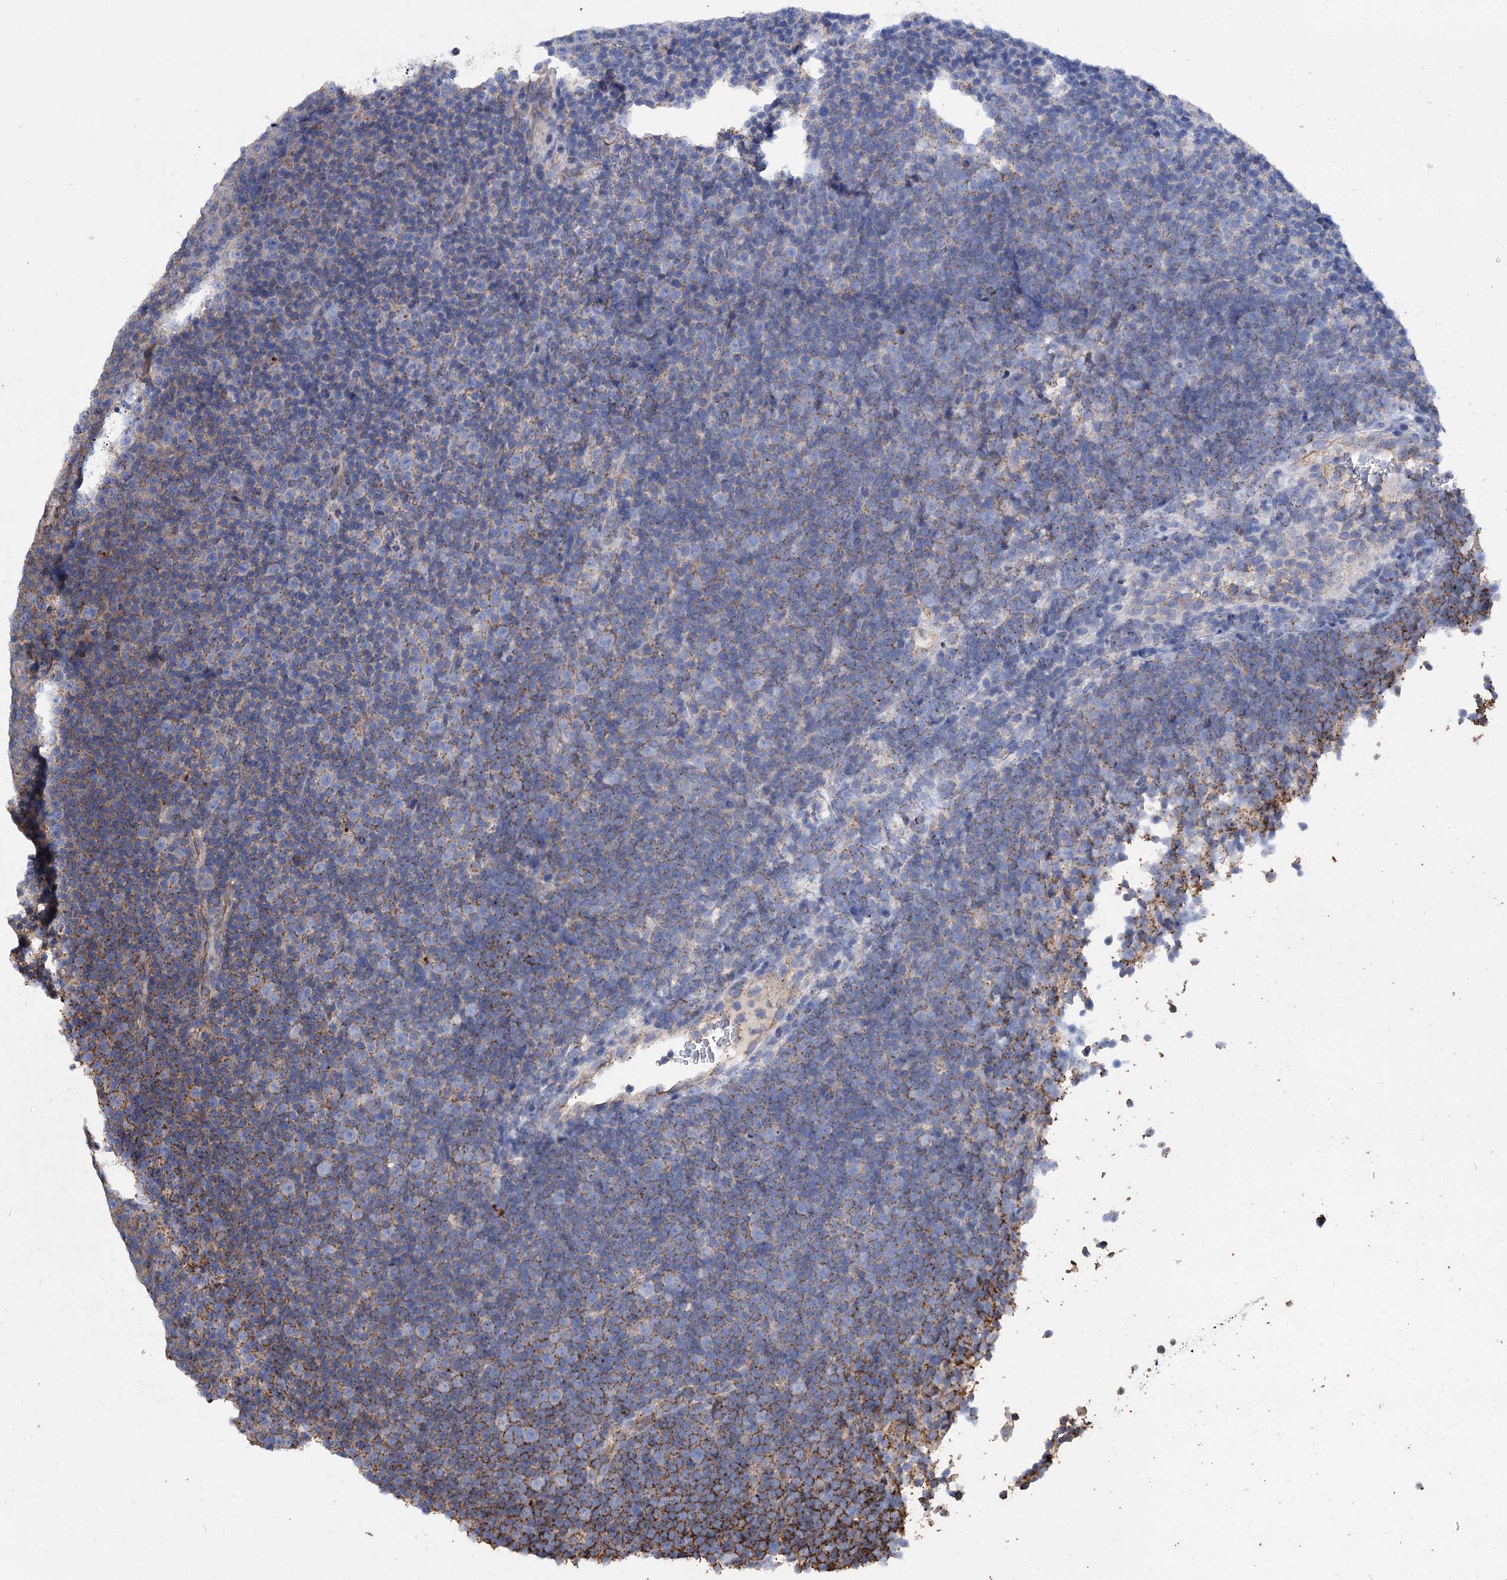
{"staining": {"intensity": "negative", "quantity": "none", "location": "none"}, "tissue": "lymphoma", "cell_type": "Tumor cells", "image_type": "cancer", "snomed": [{"axis": "morphology", "description": "Malignant lymphoma, non-Hodgkin's type, Low grade"}, {"axis": "topography", "description": "Lymph node"}], "caption": "This is an immunohistochemistry image of human lymphoma. There is no positivity in tumor cells.", "gene": "SCPEP1", "patient": {"sex": "female", "age": 67}}